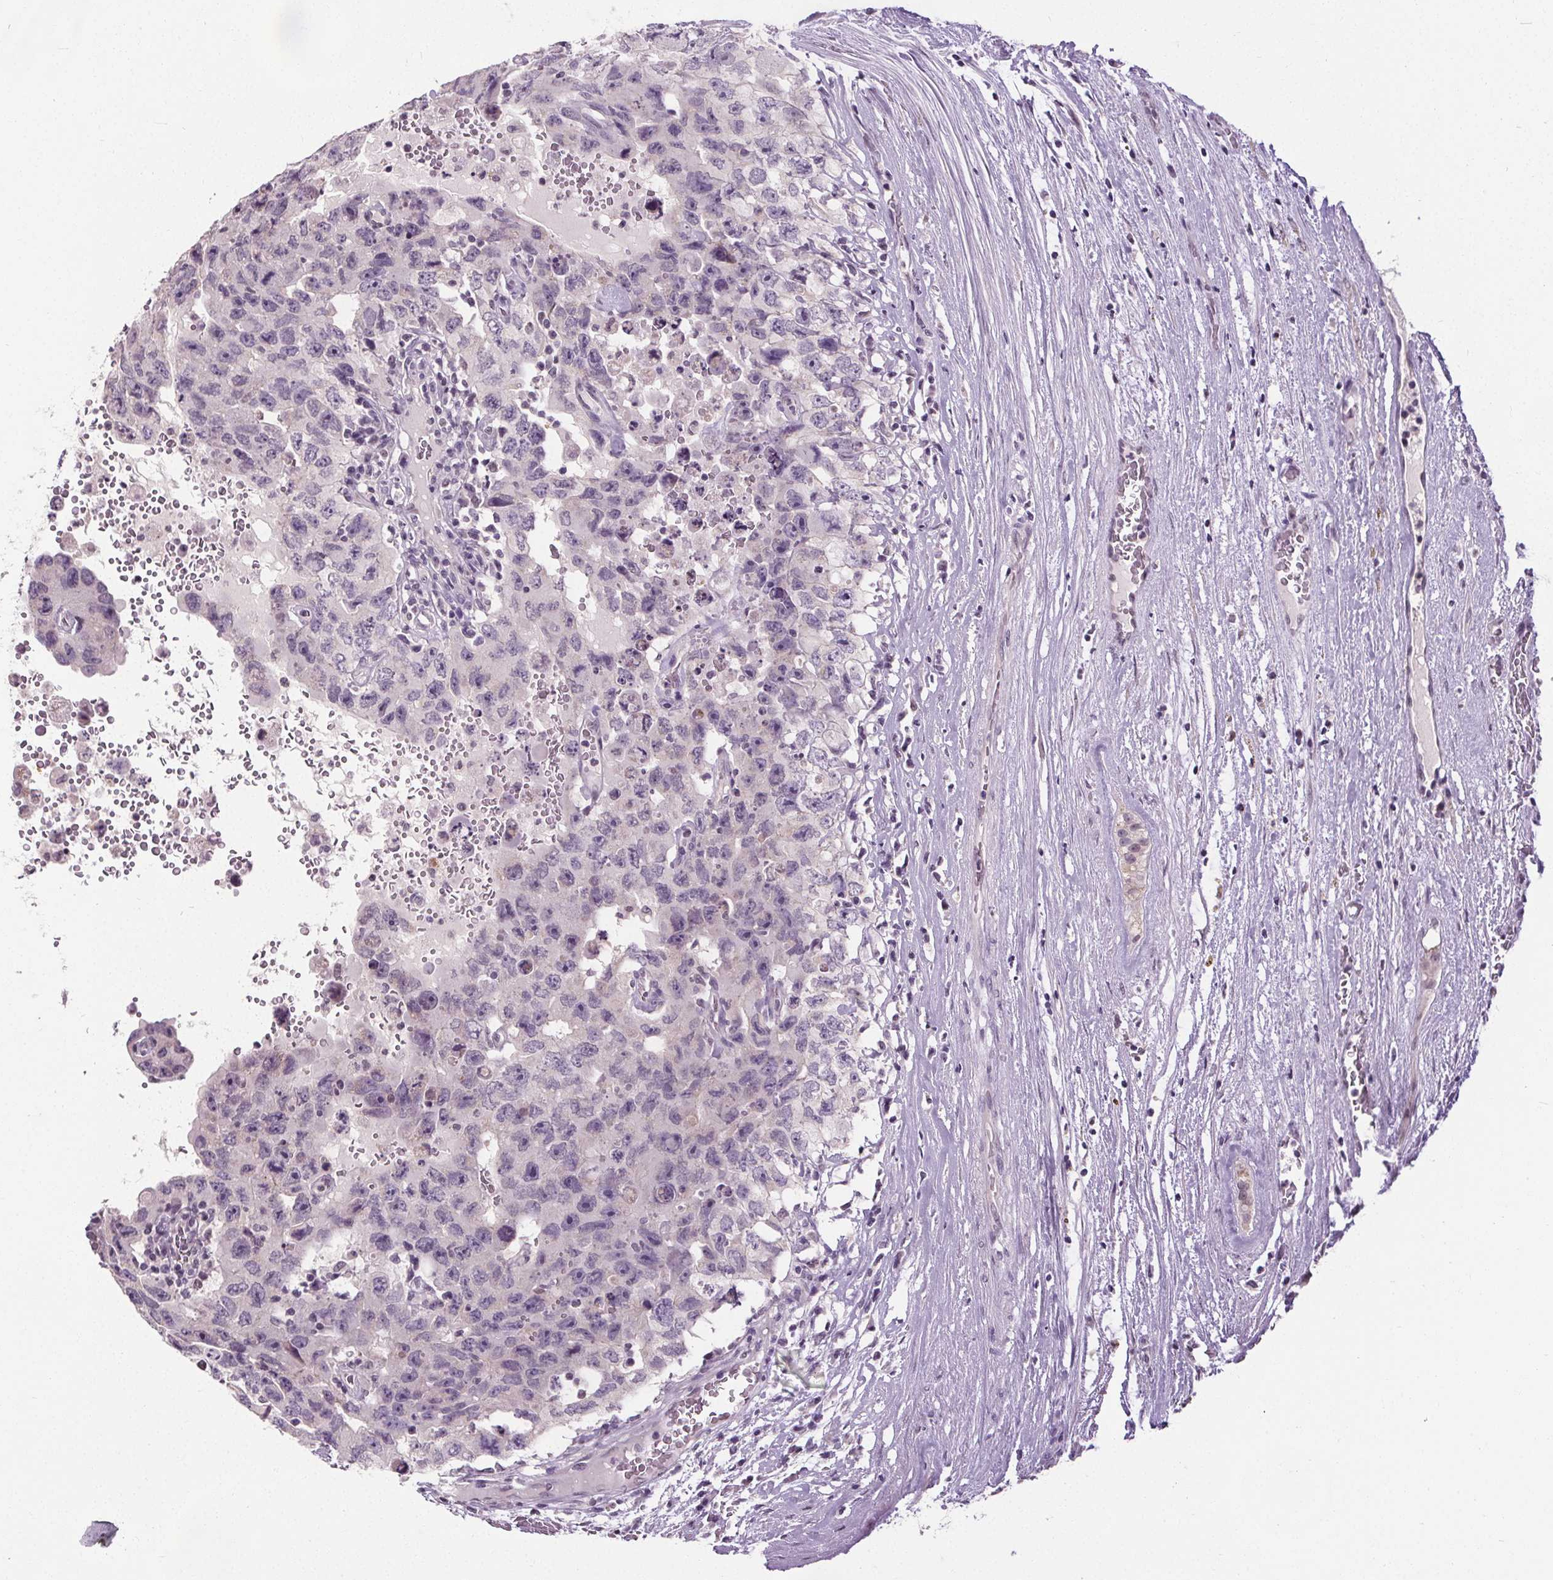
{"staining": {"intensity": "negative", "quantity": "none", "location": "none"}, "tissue": "testis cancer", "cell_type": "Tumor cells", "image_type": "cancer", "snomed": [{"axis": "morphology", "description": "Carcinoma, Embryonal, NOS"}, {"axis": "topography", "description": "Testis"}], "caption": "DAB (3,3'-diaminobenzidine) immunohistochemical staining of testis cancer reveals no significant staining in tumor cells.", "gene": "SLC2A9", "patient": {"sex": "male", "age": 26}}